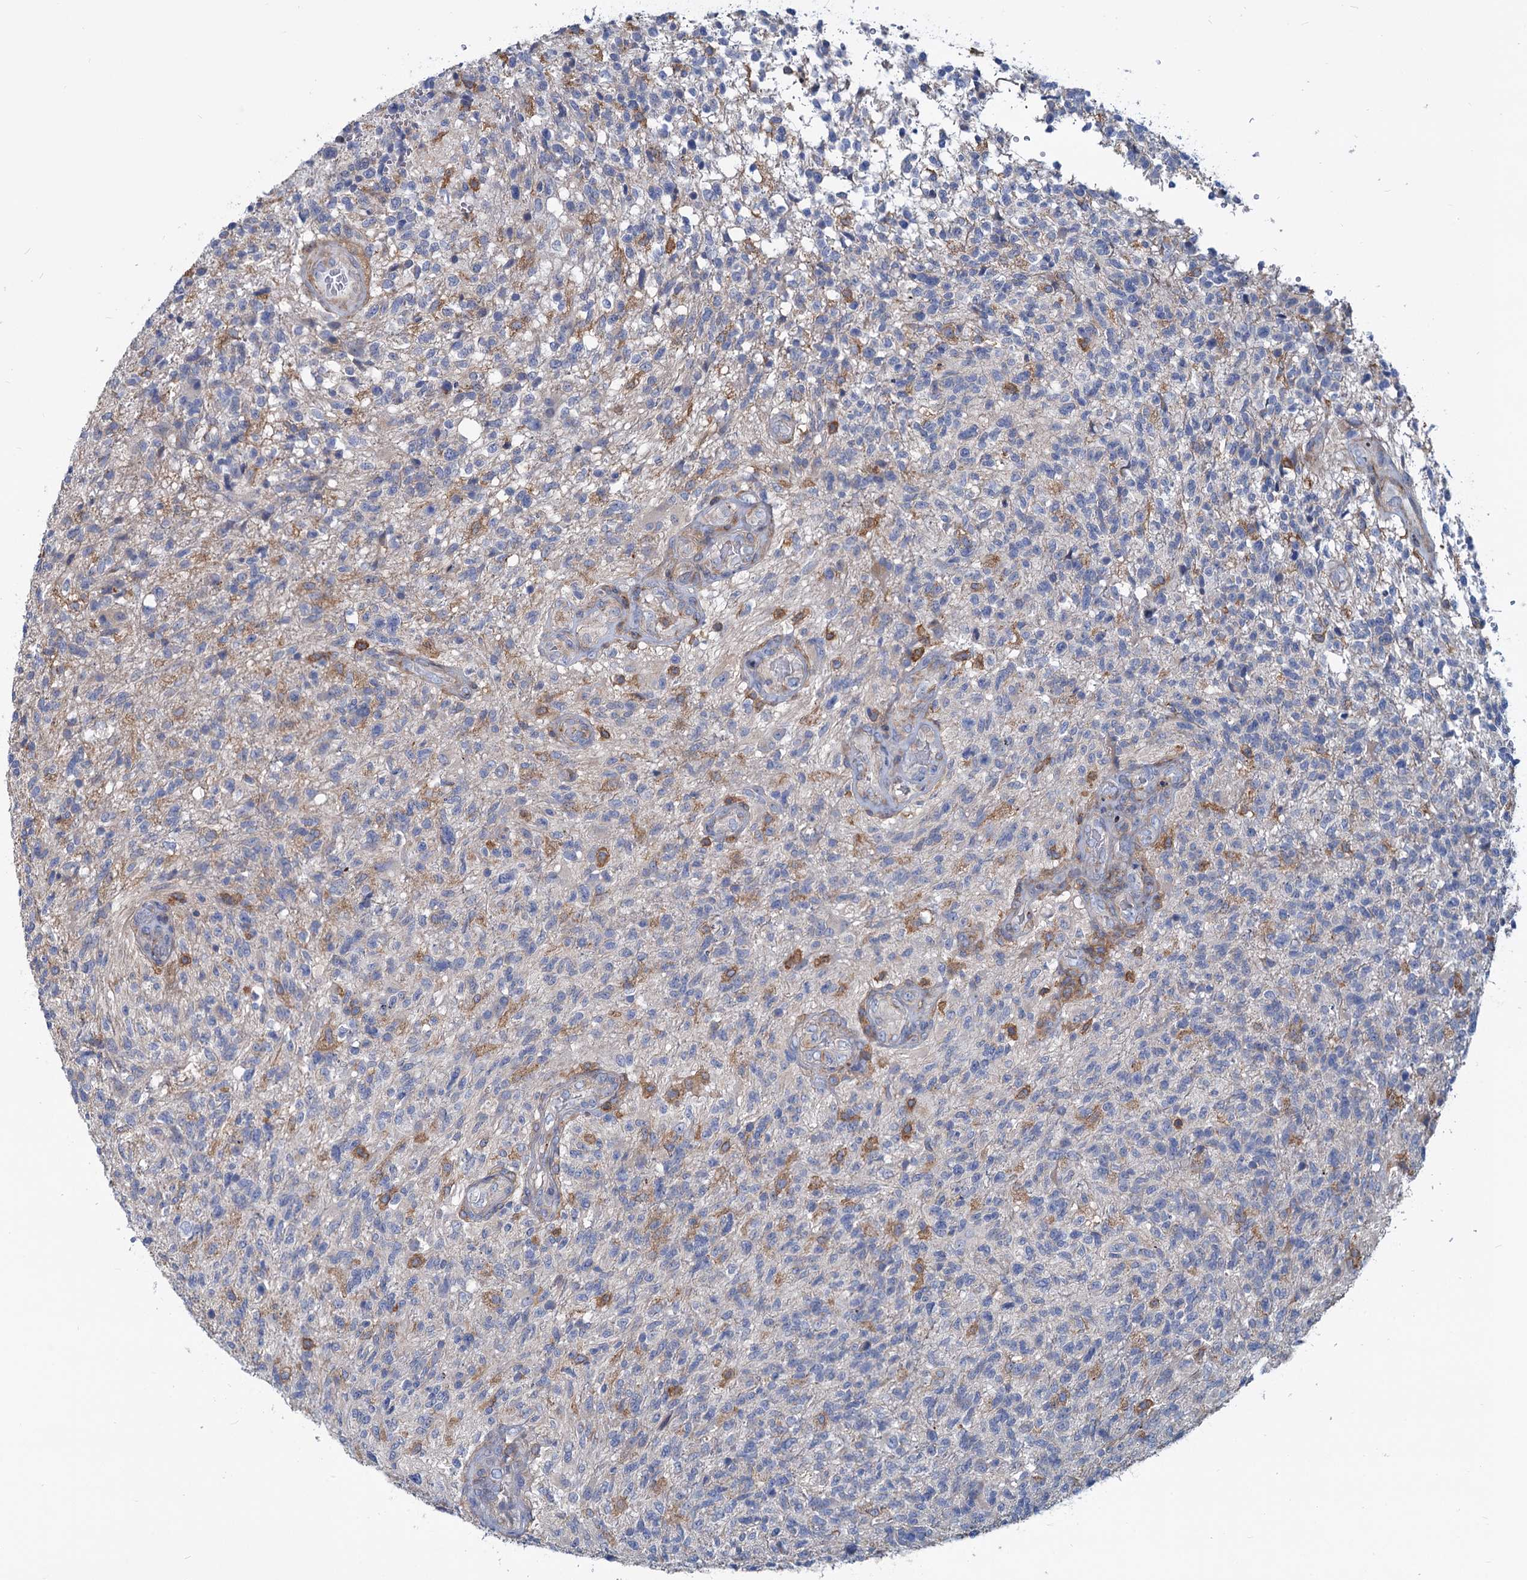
{"staining": {"intensity": "negative", "quantity": "none", "location": "none"}, "tissue": "glioma", "cell_type": "Tumor cells", "image_type": "cancer", "snomed": [{"axis": "morphology", "description": "Glioma, malignant, High grade"}, {"axis": "topography", "description": "Brain"}], "caption": "Human malignant glioma (high-grade) stained for a protein using IHC exhibits no expression in tumor cells.", "gene": "LRCH4", "patient": {"sex": "male", "age": 56}}